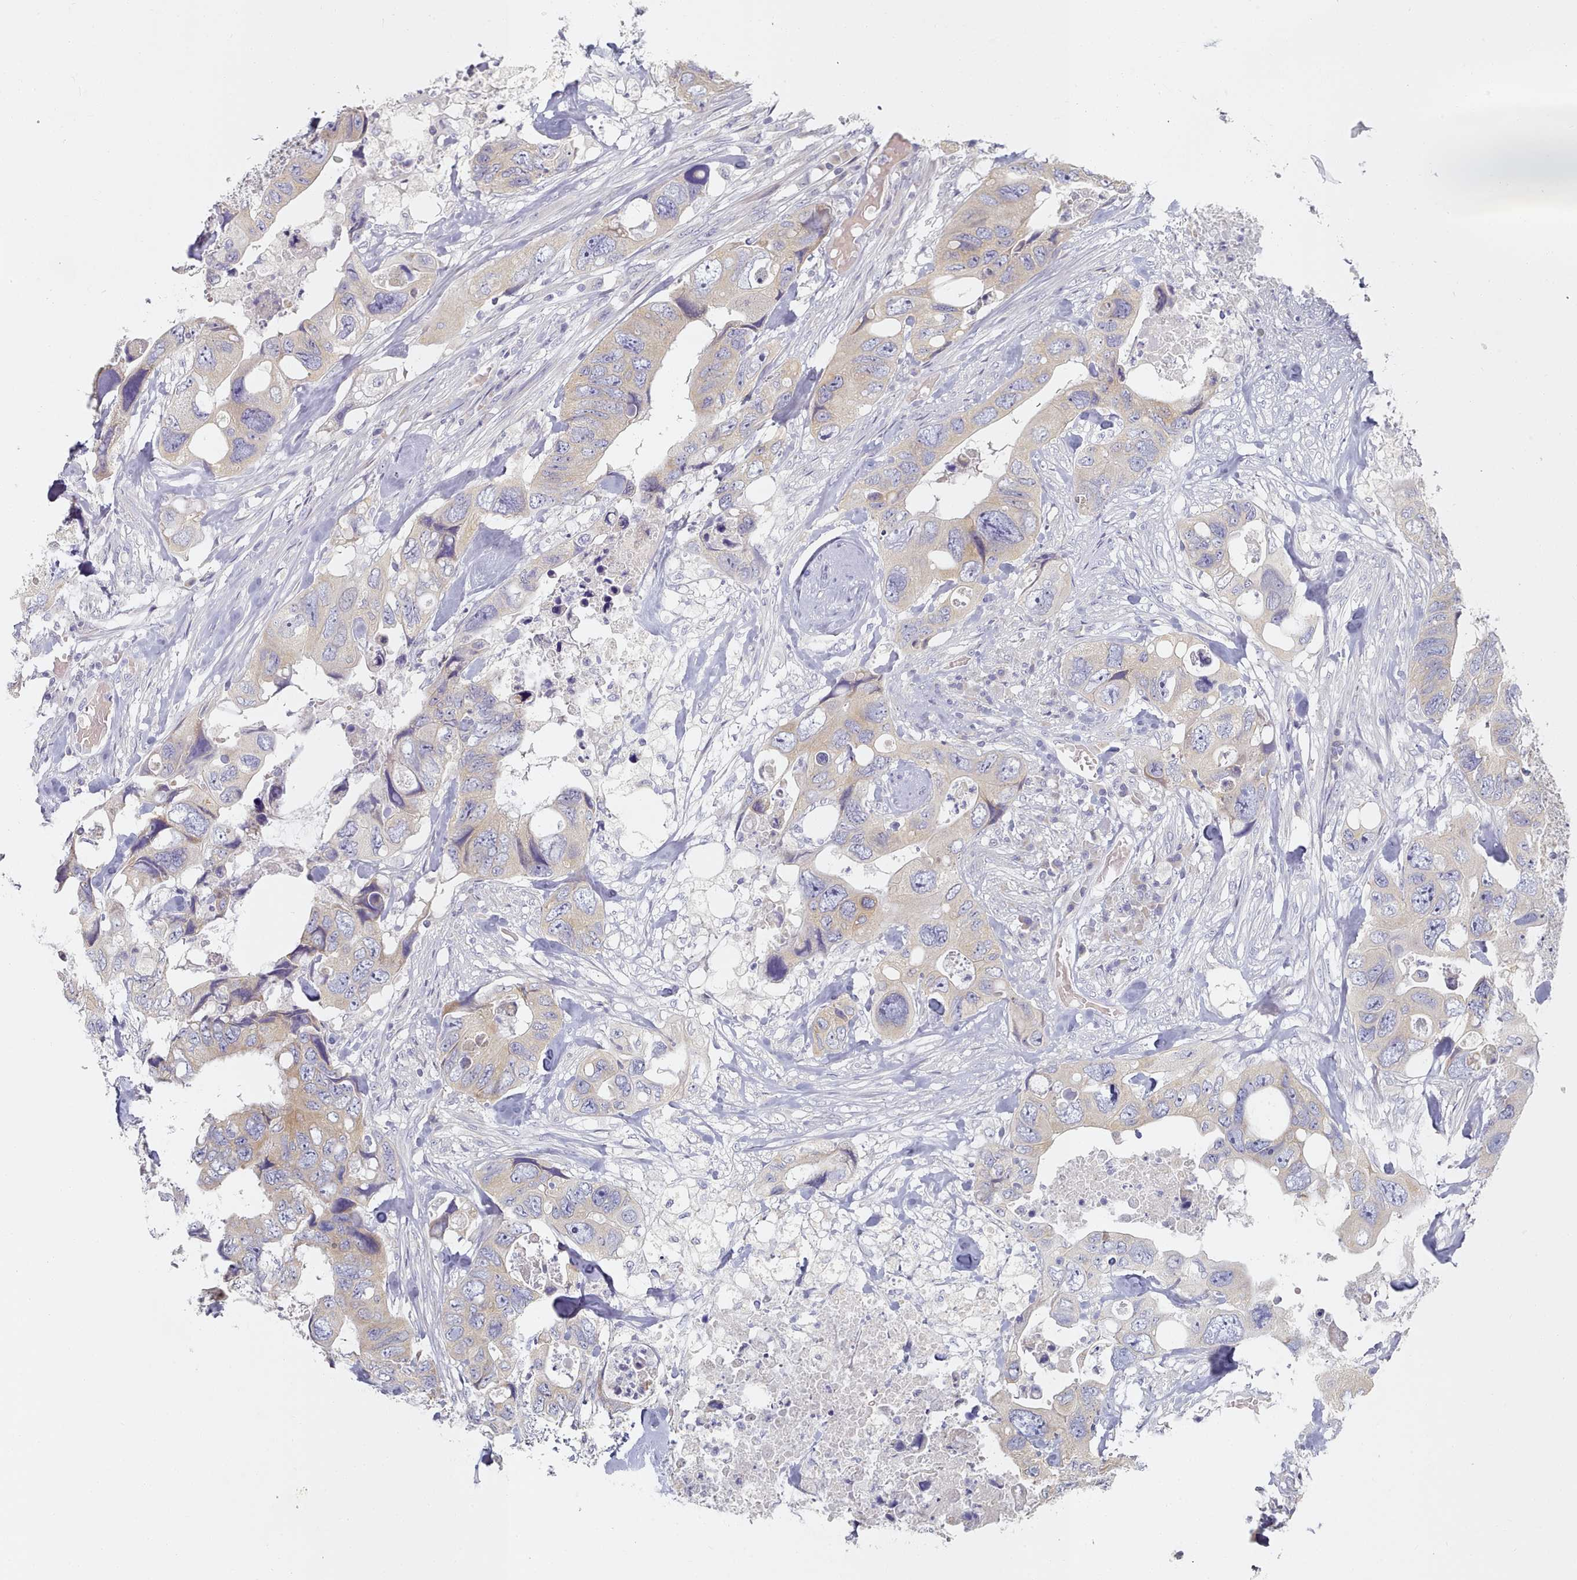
{"staining": {"intensity": "weak", "quantity": "<25%", "location": "cytoplasmic/membranous"}, "tissue": "colorectal cancer", "cell_type": "Tumor cells", "image_type": "cancer", "snomed": [{"axis": "morphology", "description": "Adenocarcinoma, NOS"}, {"axis": "topography", "description": "Rectum"}], "caption": "Adenocarcinoma (colorectal) stained for a protein using immunohistochemistry (IHC) exhibits no staining tumor cells.", "gene": "TYW1B", "patient": {"sex": "male", "age": 57}}